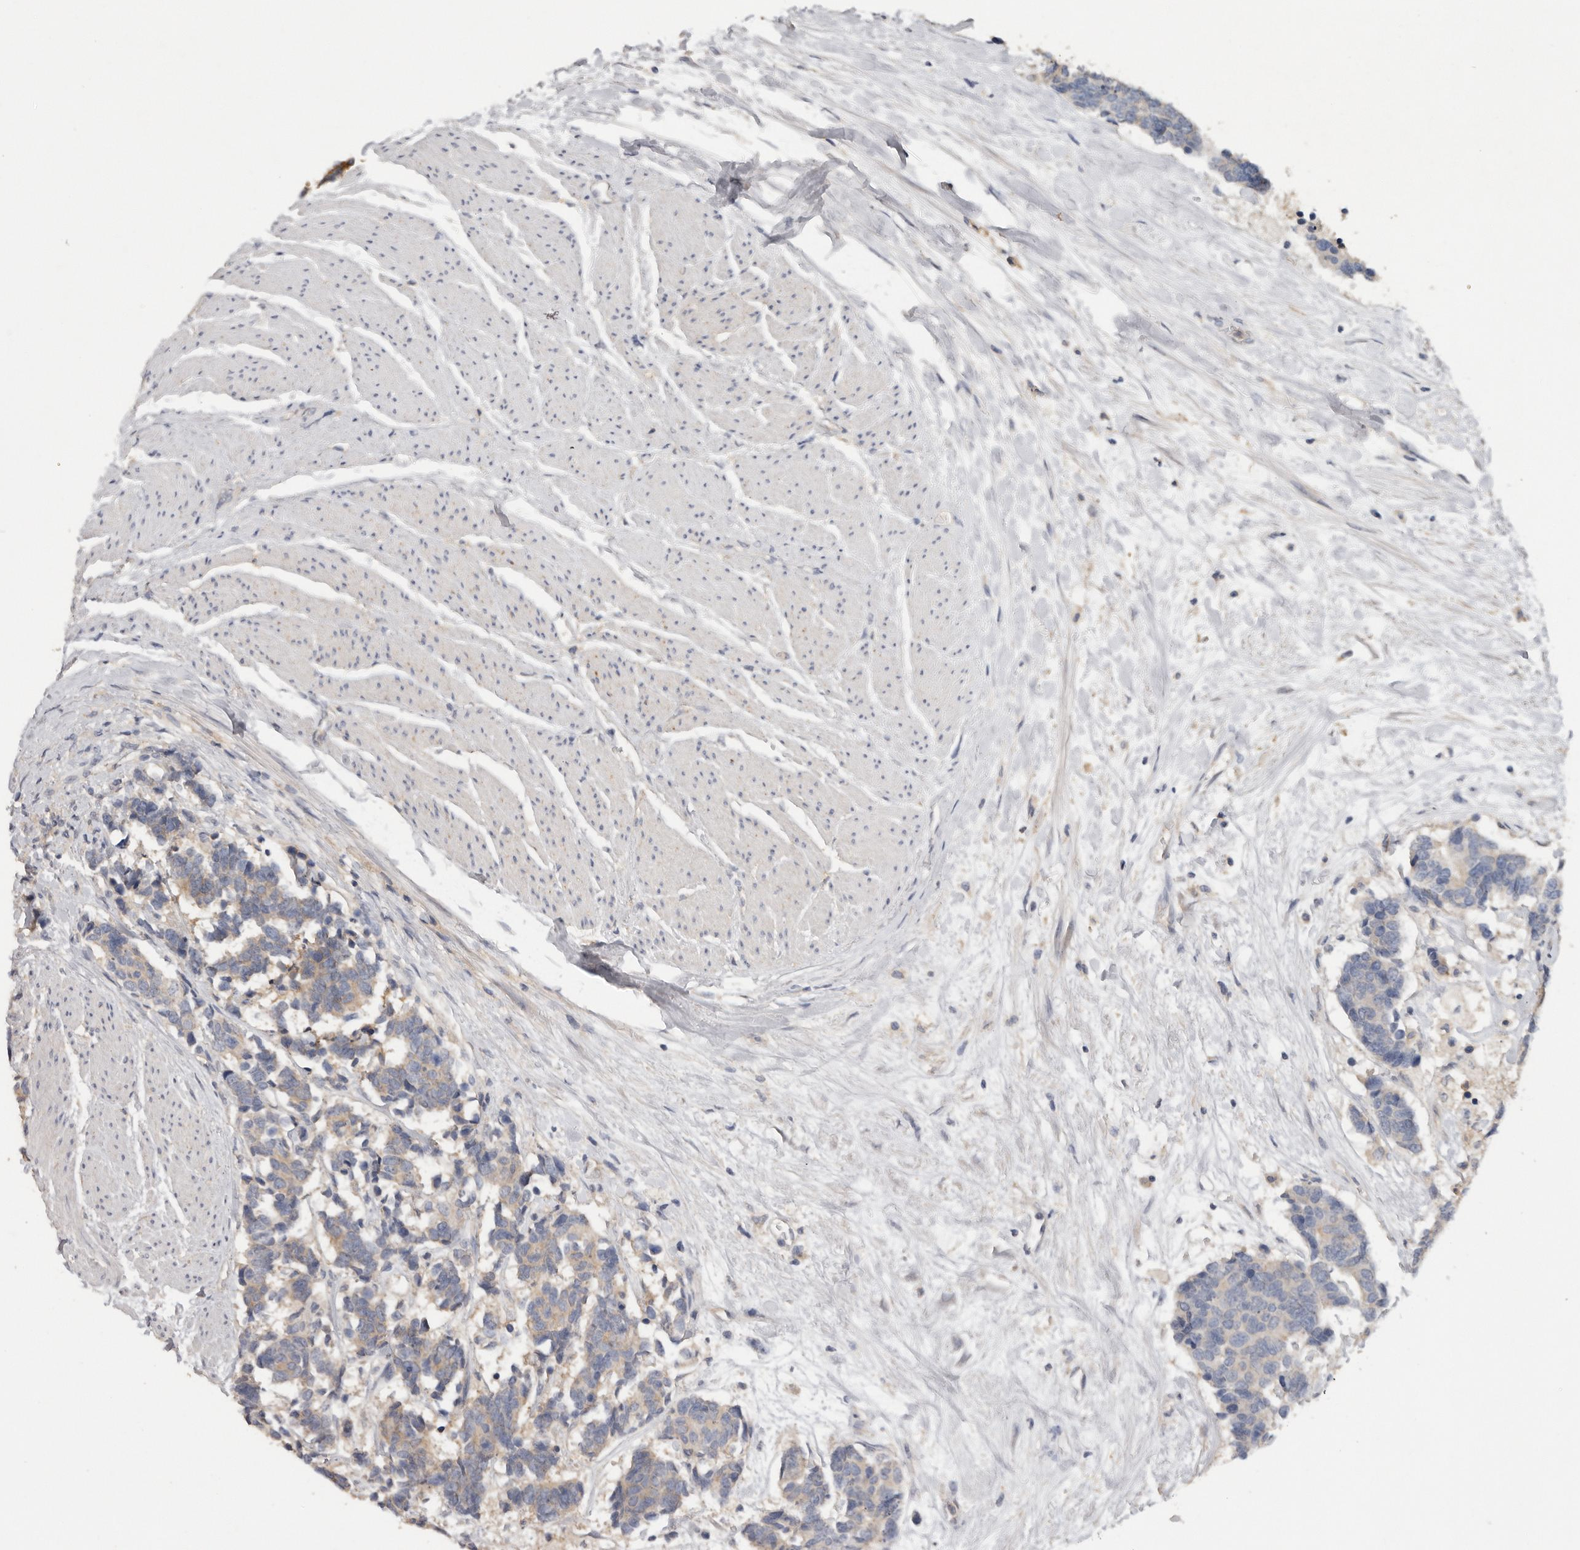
{"staining": {"intensity": "weak", "quantity": ">75%", "location": "cytoplasmic/membranous"}, "tissue": "carcinoid", "cell_type": "Tumor cells", "image_type": "cancer", "snomed": [{"axis": "morphology", "description": "Carcinoma, NOS"}, {"axis": "morphology", "description": "Carcinoid, malignant, NOS"}, {"axis": "topography", "description": "Urinary bladder"}], "caption": "About >75% of tumor cells in carcinoid show weak cytoplasmic/membranous protein positivity as visualized by brown immunohistochemical staining.", "gene": "WDTC1", "patient": {"sex": "male", "age": 57}}